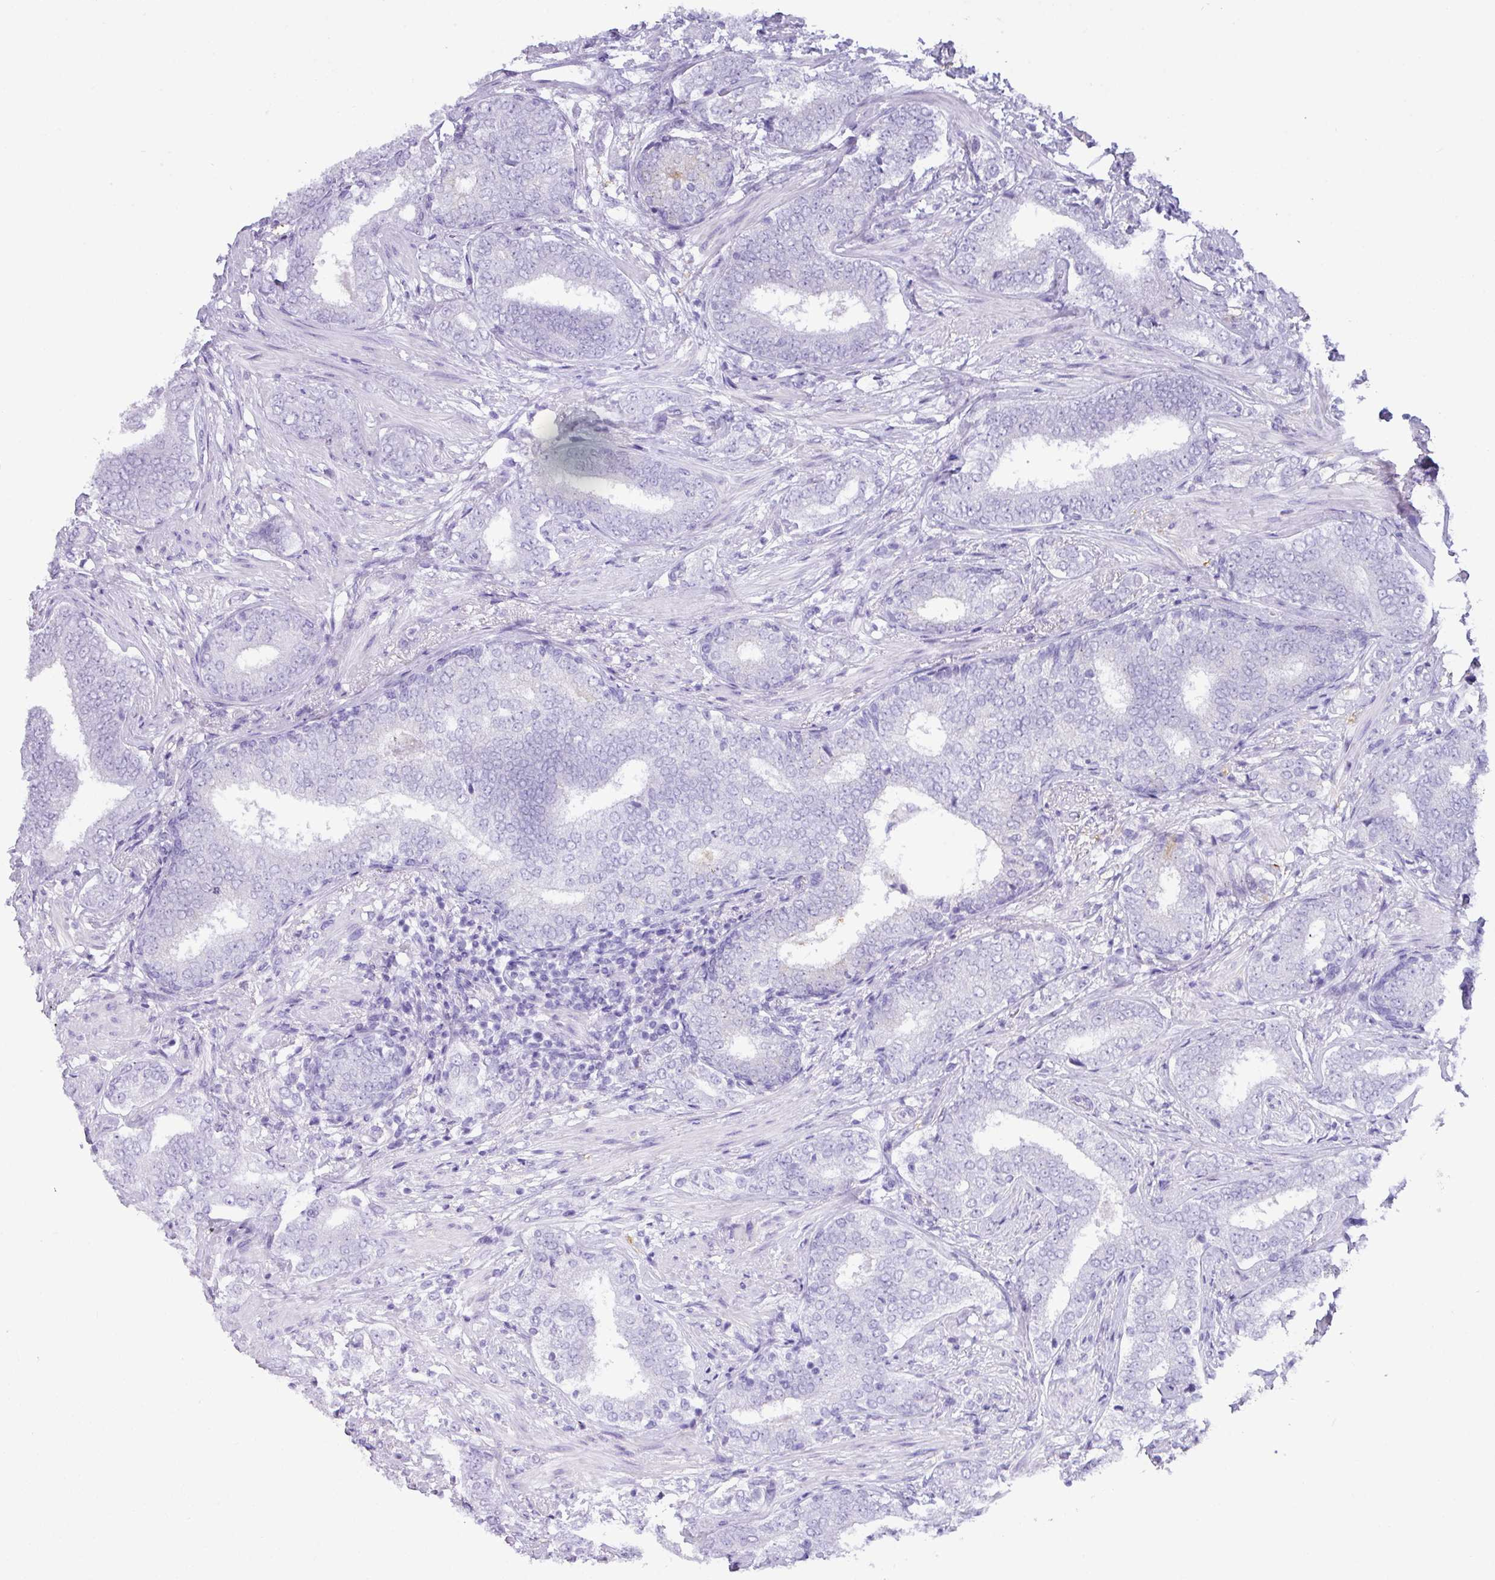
{"staining": {"intensity": "negative", "quantity": "none", "location": "none"}, "tissue": "prostate cancer", "cell_type": "Tumor cells", "image_type": "cancer", "snomed": [{"axis": "morphology", "description": "Adenocarcinoma, High grade"}, {"axis": "topography", "description": "Prostate"}], "caption": "There is no significant expression in tumor cells of adenocarcinoma (high-grade) (prostate).", "gene": "ZNF524", "patient": {"sex": "male", "age": 72}}